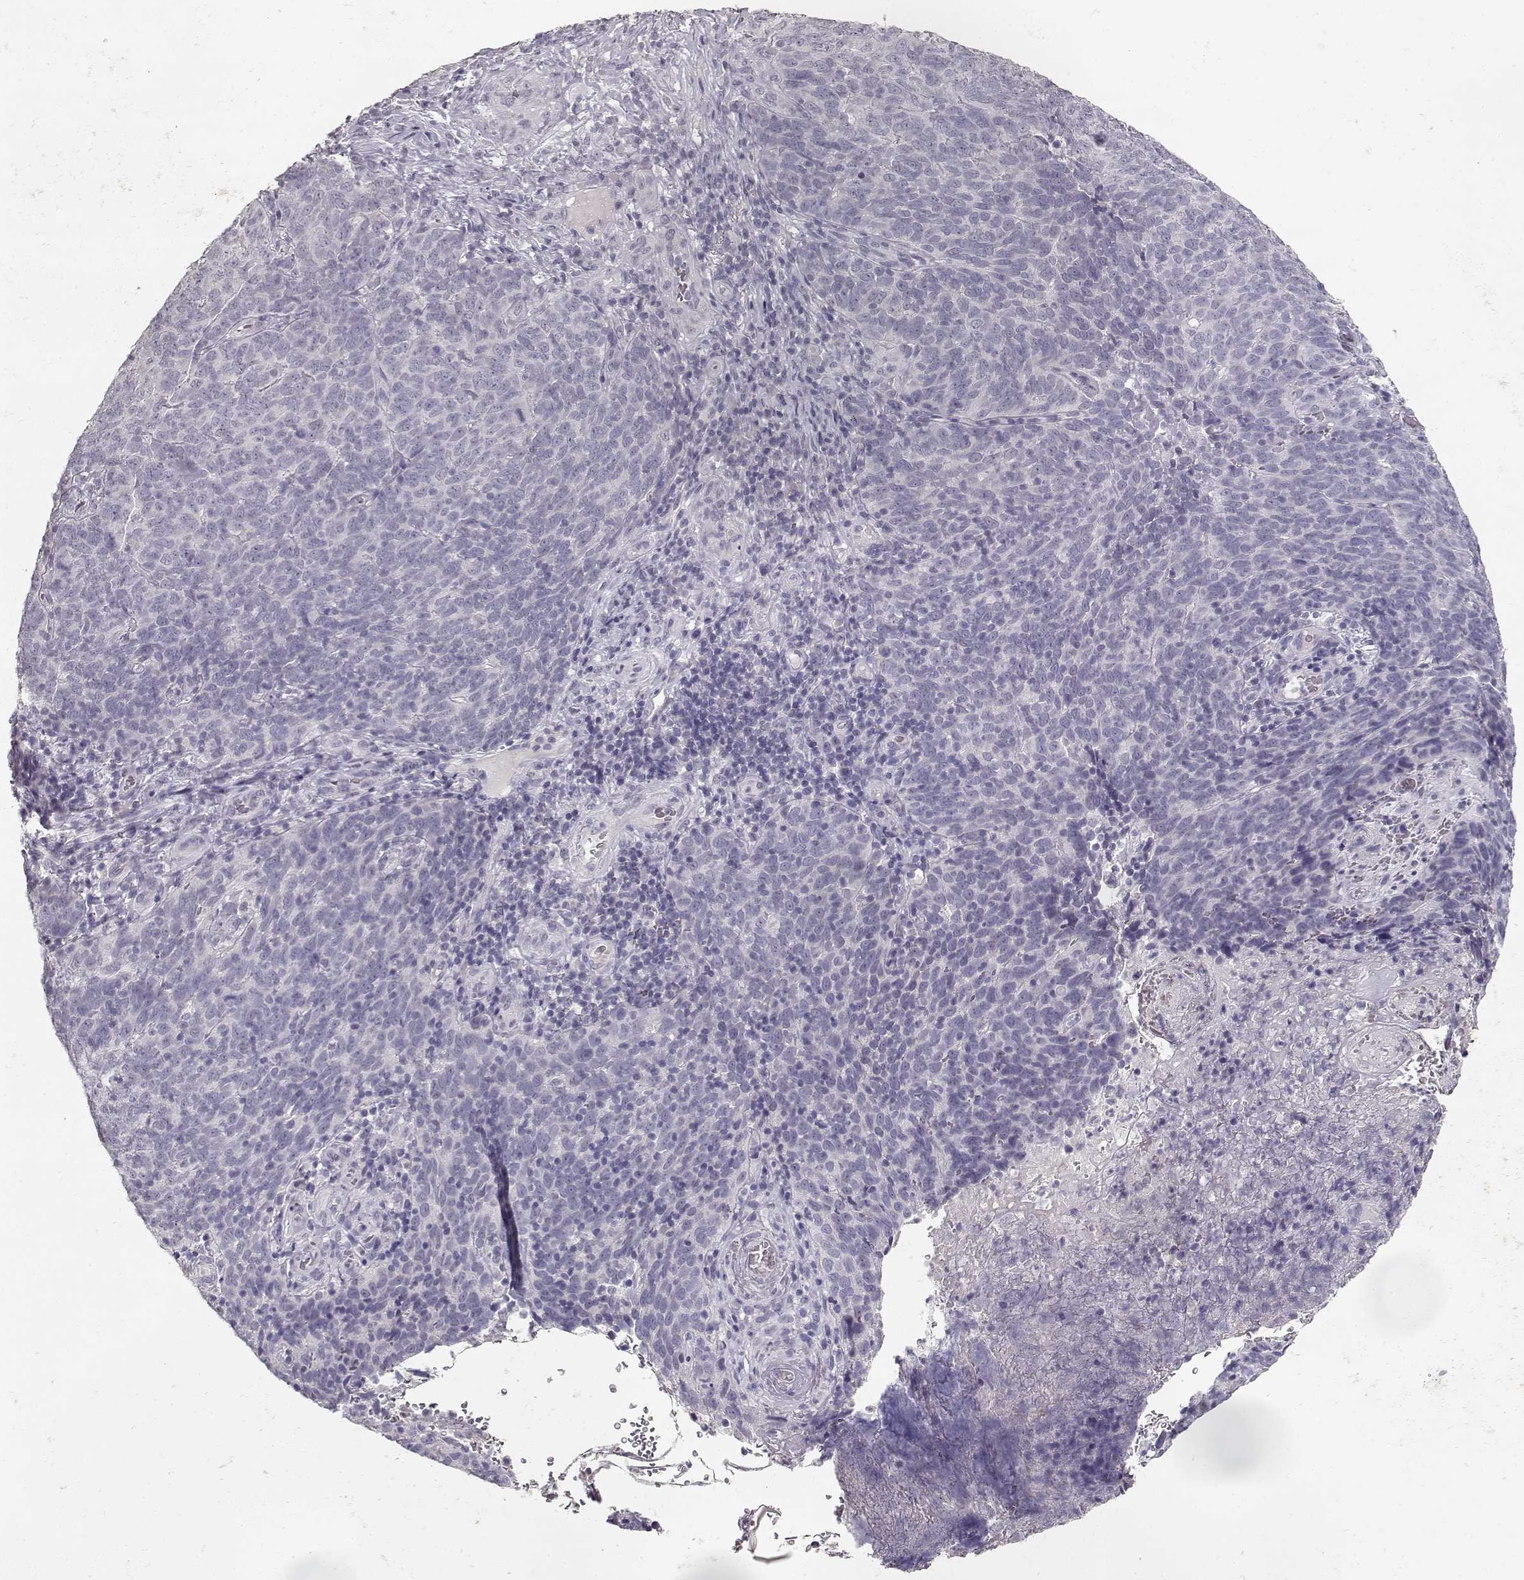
{"staining": {"intensity": "negative", "quantity": "none", "location": "none"}, "tissue": "skin cancer", "cell_type": "Tumor cells", "image_type": "cancer", "snomed": [{"axis": "morphology", "description": "Squamous cell carcinoma, NOS"}, {"axis": "topography", "description": "Skin"}, {"axis": "topography", "description": "Anal"}], "caption": "IHC image of skin squamous cell carcinoma stained for a protein (brown), which exhibits no positivity in tumor cells.", "gene": "TPH2", "patient": {"sex": "female", "age": 51}}